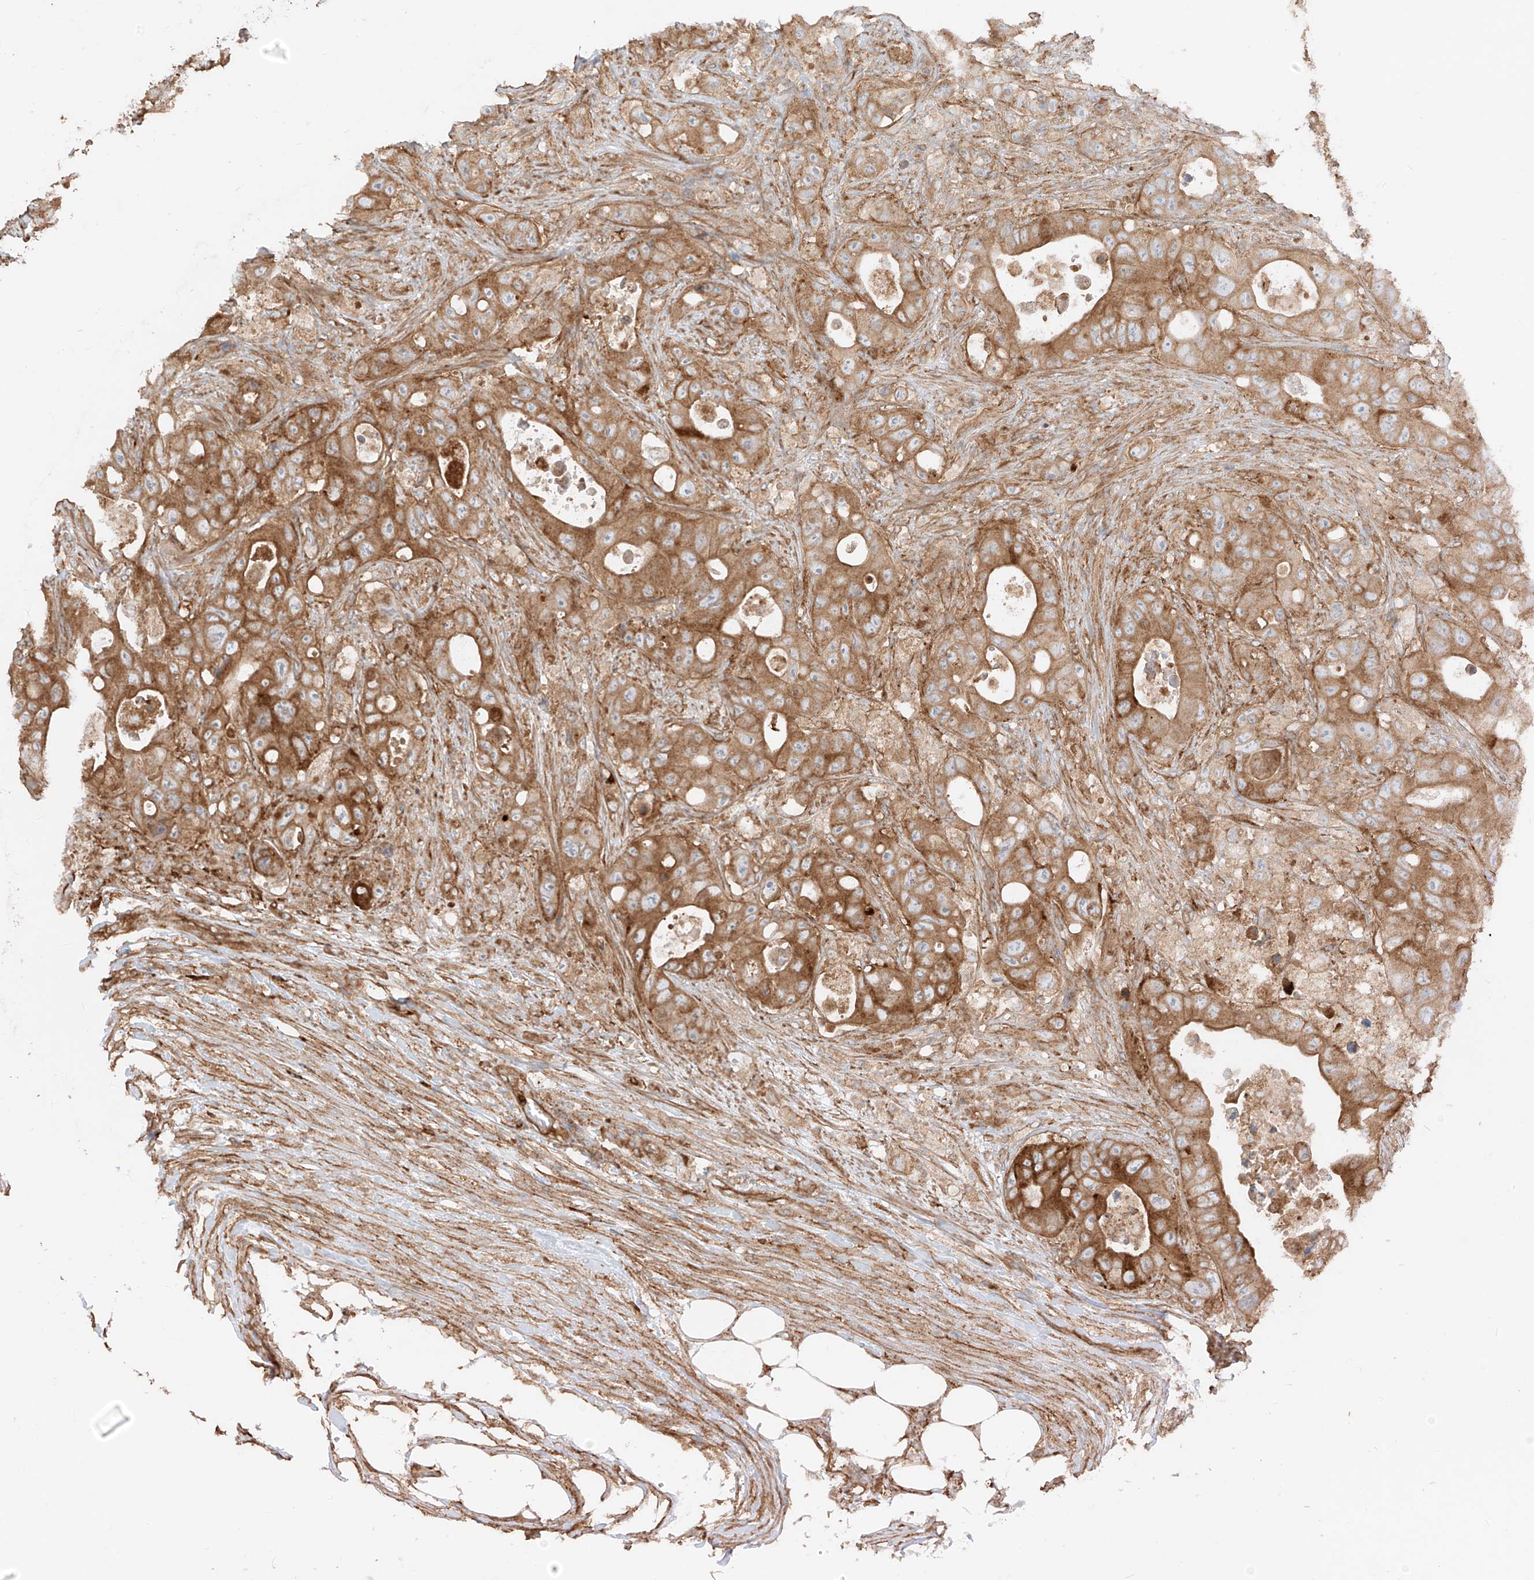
{"staining": {"intensity": "moderate", "quantity": ">75%", "location": "cytoplasmic/membranous"}, "tissue": "colorectal cancer", "cell_type": "Tumor cells", "image_type": "cancer", "snomed": [{"axis": "morphology", "description": "Adenocarcinoma, NOS"}, {"axis": "topography", "description": "Colon"}], "caption": "The micrograph exhibits a brown stain indicating the presence of a protein in the cytoplasmic/membranous of tumor cells in colorectal adenocarcinoma. (DAB (3,3'-diaminobenzidine) IHC with brightfield microscopy, high magnification).", "gene": "CCDC115", "patient": {"sex": "female", "age": 46}}